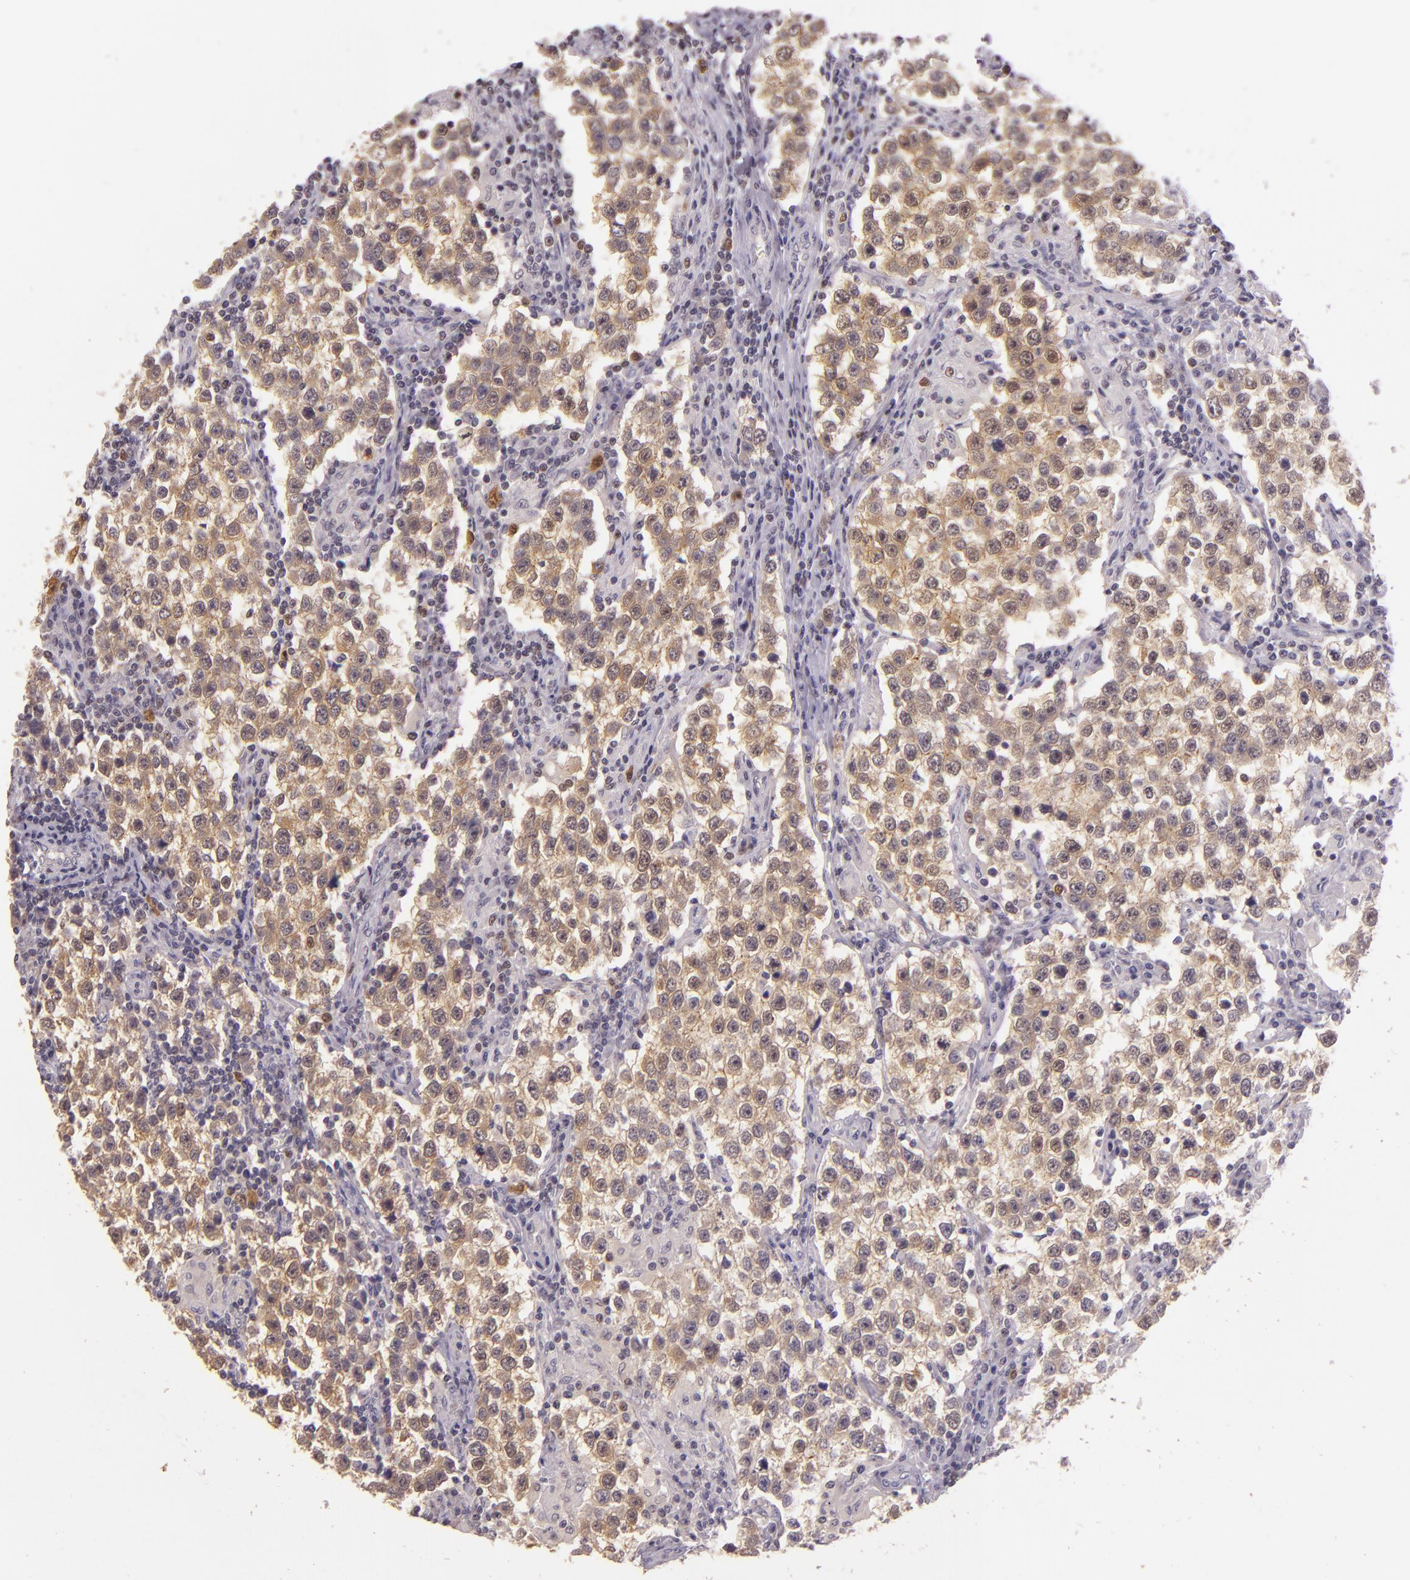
{"staining": {"intensity": "moderate", "quantity": "25%-75%", "location": "cytoplasmic/membranous"}, "tissue": "testis cancer", "cell_type": "Tumor cells", "image_type": "cancer", "snomed": [{"axis": "morphology", "description": "Seminoma, NOS"}, {"axis": "topography", "description": "Testis"}], "caption": "Tumor cells reveal moderate cytoplasmic/membranous staining in about 25%-75% of cells in testis cancer (seminoma).", "gene": "HSPA8", "patient": {"sex": "male", "age": 36}}